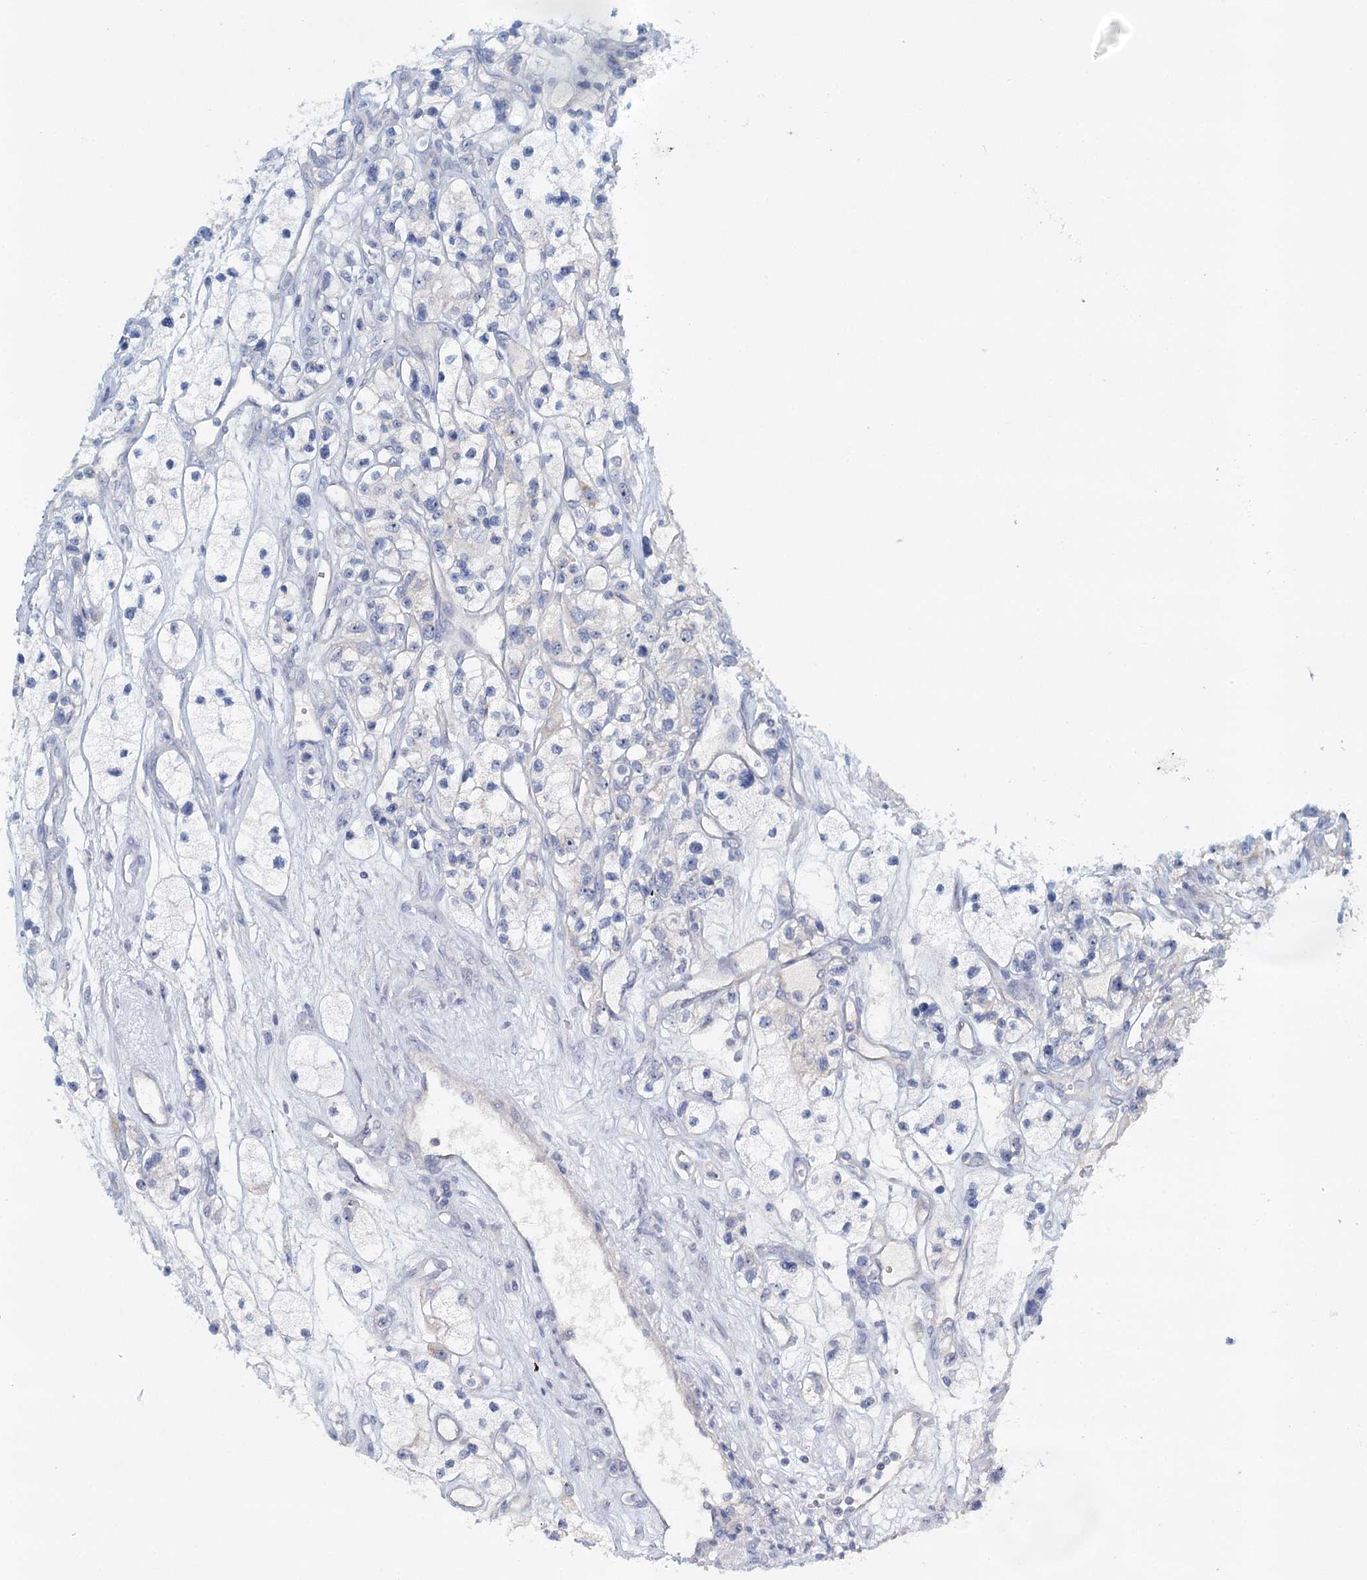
{"staining": {"intensity": "negative", "quantity": "none", "location": "none"}, "tissue": "renal cancer", "cell_type": "Tumor cells", "image_type": "cancer", "snomed": [{"axis": "morphology", "description": "Adenocarcinoma, NOS"}, {"axis": "topography", "description": "Kidney"}], "caption": "This micrograph is of renal cancer stained with IHC to label a protein in brown with the nuclei are counter-stained blue. There is no positivity in tumor cells.", "gene": "RBM43", "patient": {"sex": "female", "age": 57}}